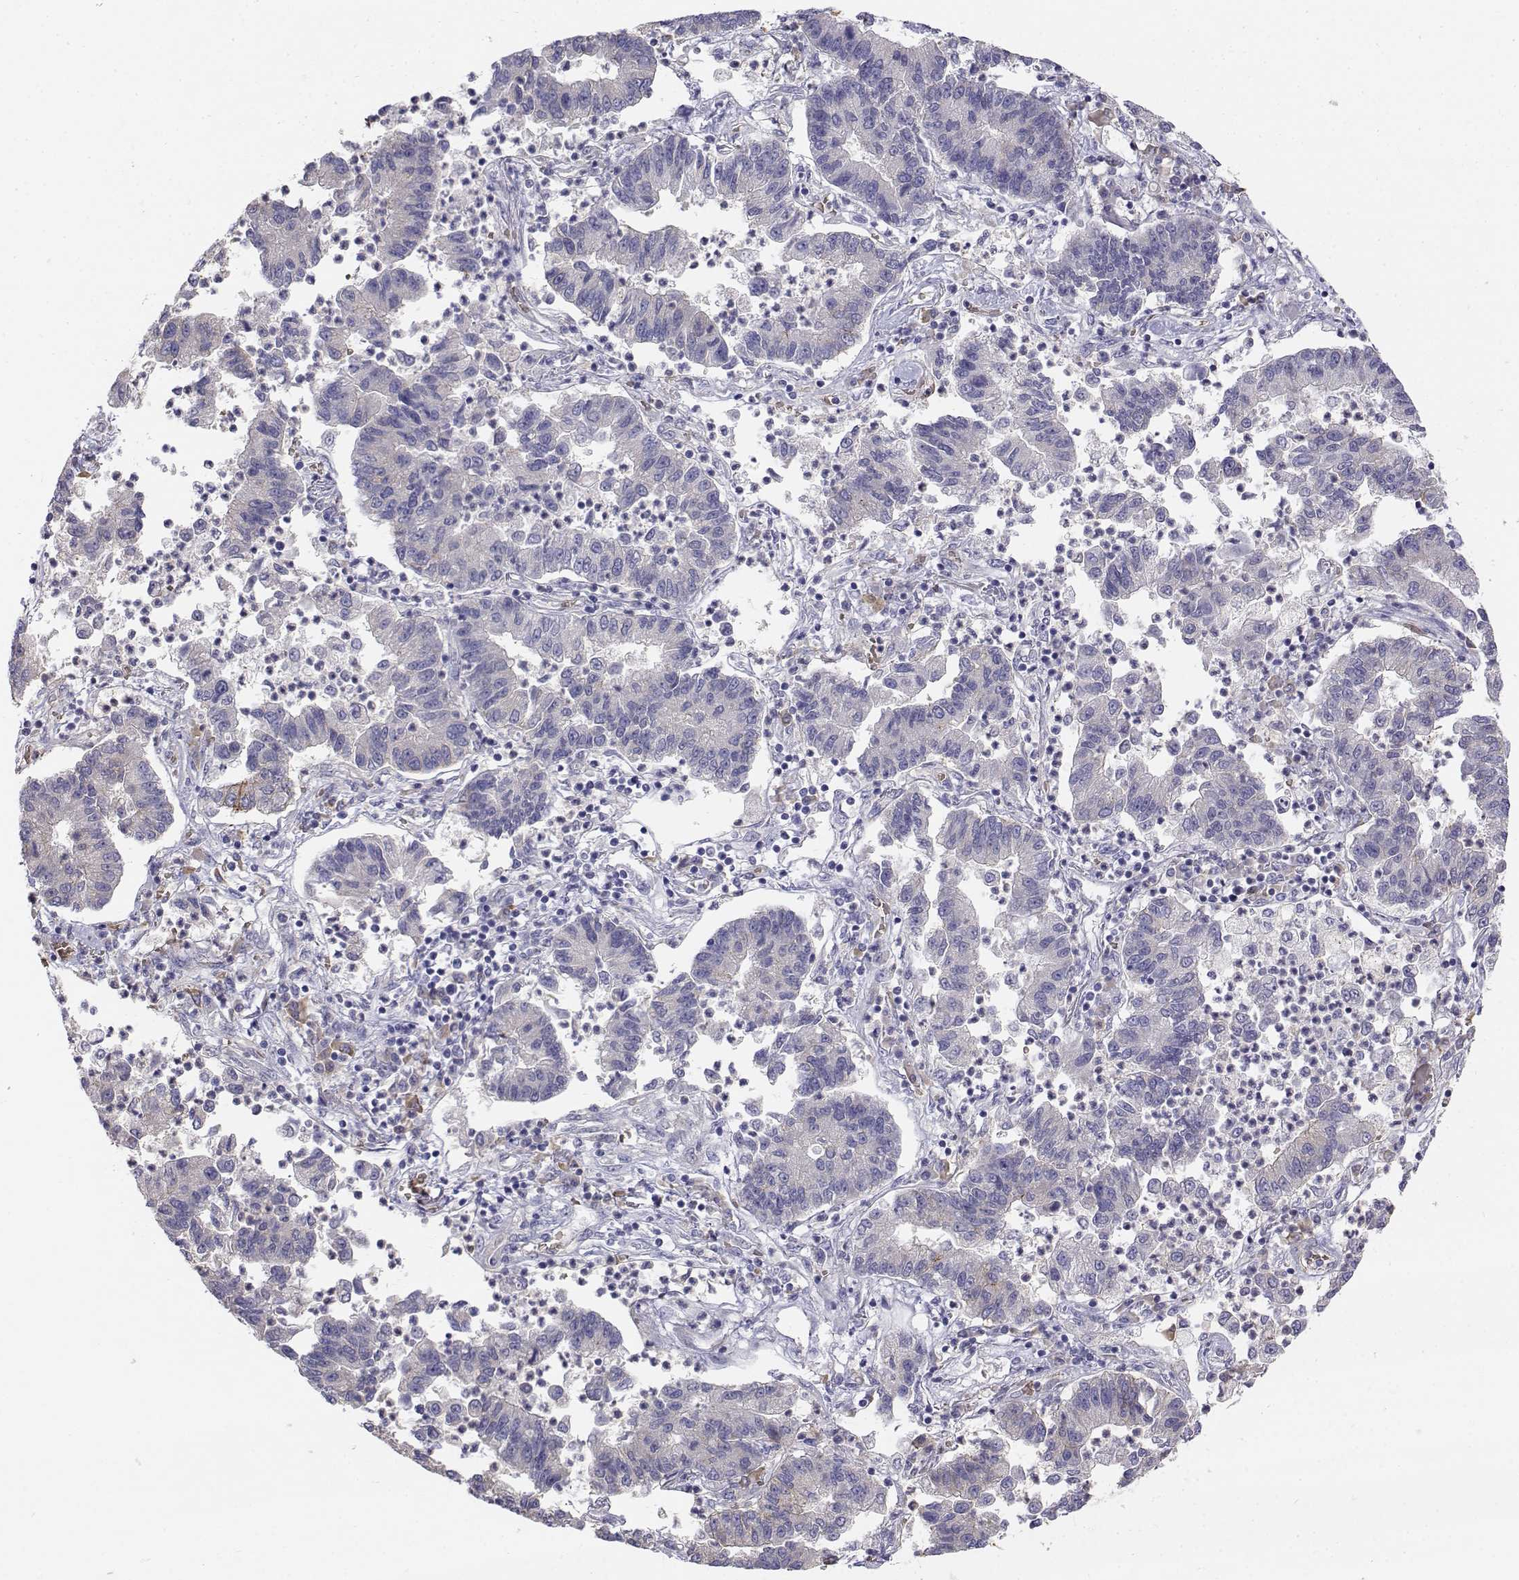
{"staining": {"intensity": "negative", "quantity": "none", "location": "none"}, "tissue": "lung cancer", "cell_type": "Tumor cells", "image_type": "cancer", "snomed": [{"axis": "morphology", "description": "Adenocarcinoma, NOS"}, {"axis": "topography", "description": "Lung"}], "caption": "High power microscopy histopathology image of an immunohistochemistry histopathology image of lung adenocarcinoma, revealing no significant staining in tumor cells. (DAB IHC with hematoxylin counter stain).", "gene": "CADM1", "patient": {"sex": "female", "age": 57}}